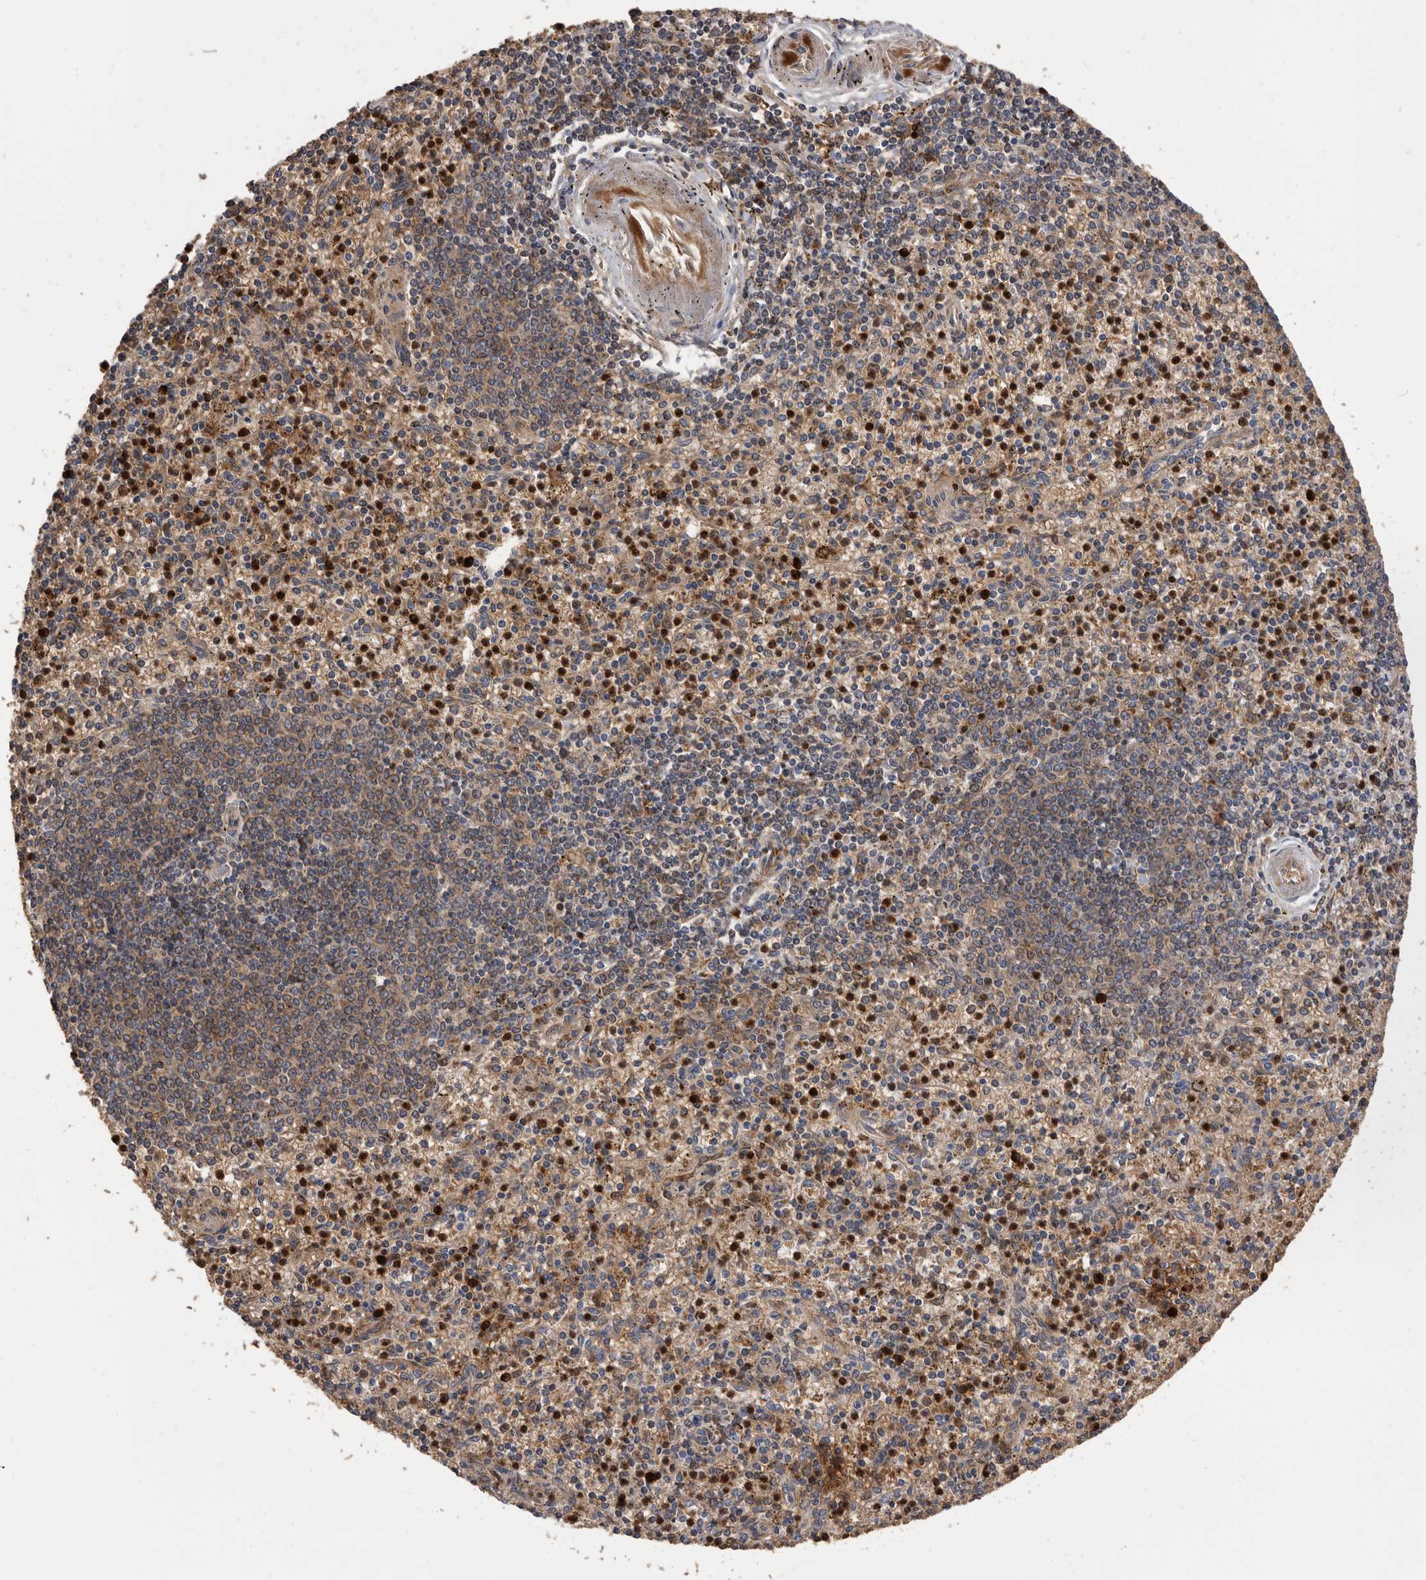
{"staining": {"intensity": "strong", "quantity": "25%-75%", "location": "cytoplasmic/membranous"}, "tissue": "spleen", "cell_type": "Cells in red pulp", "image_type": "normal", "snomed": [{"axis": "morphology", "description": "Normal tissue, NOS"}, {"axis": "topography", "description": "Spleen"}], "caption": "IHC micrograph of normal spleen stained for a protein (brown), which exhibits high levels of strong cytoplasmic/membranous staining in about 25%-75% of cells in red pulp.", "gene": "CRISPLD2", "patient": {"sex": "male", "age": 72}}